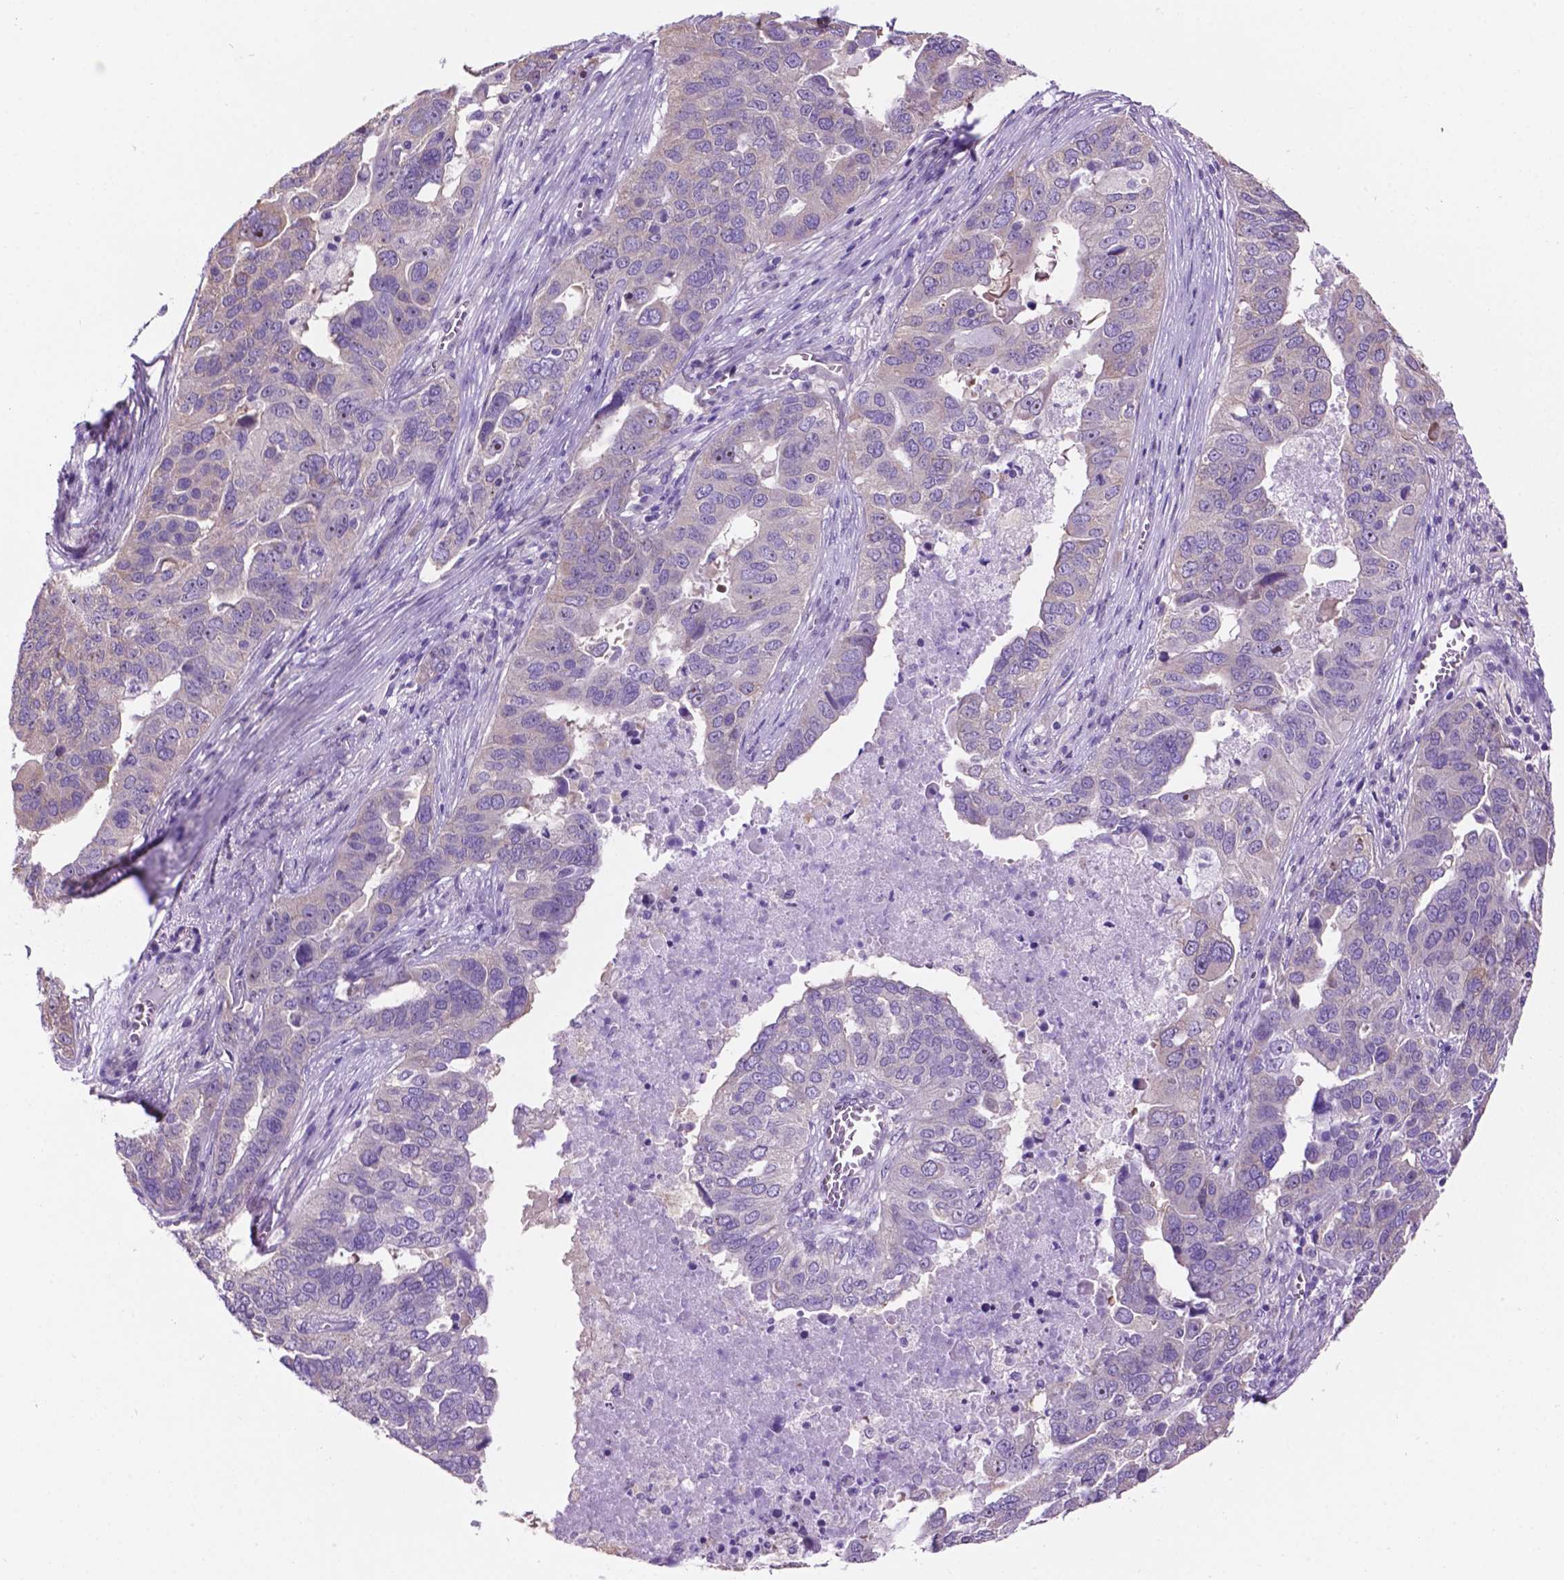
{"staining": {"intensity": "negative", "quantity": "none", "location": "none"}, "tissue": "ovarian cancer", "cell_type": "Tumor cells", "image_type": "cancer", "snomed": [{"axis": "morphology", "description": "Carcinoma, endometroid"}, {"axis": "topography", "description": "Soft tissue"}, {"axis": "topography", "description": "Ovary"}], "caption": "A high-resolution photomicrograph shows IHC staining of endometroid carcinoma (ovarian), which reveals no significant staining in tumor cells.", "gene": "SPDYA", "patient": {"sex": "female", "age": 52}}